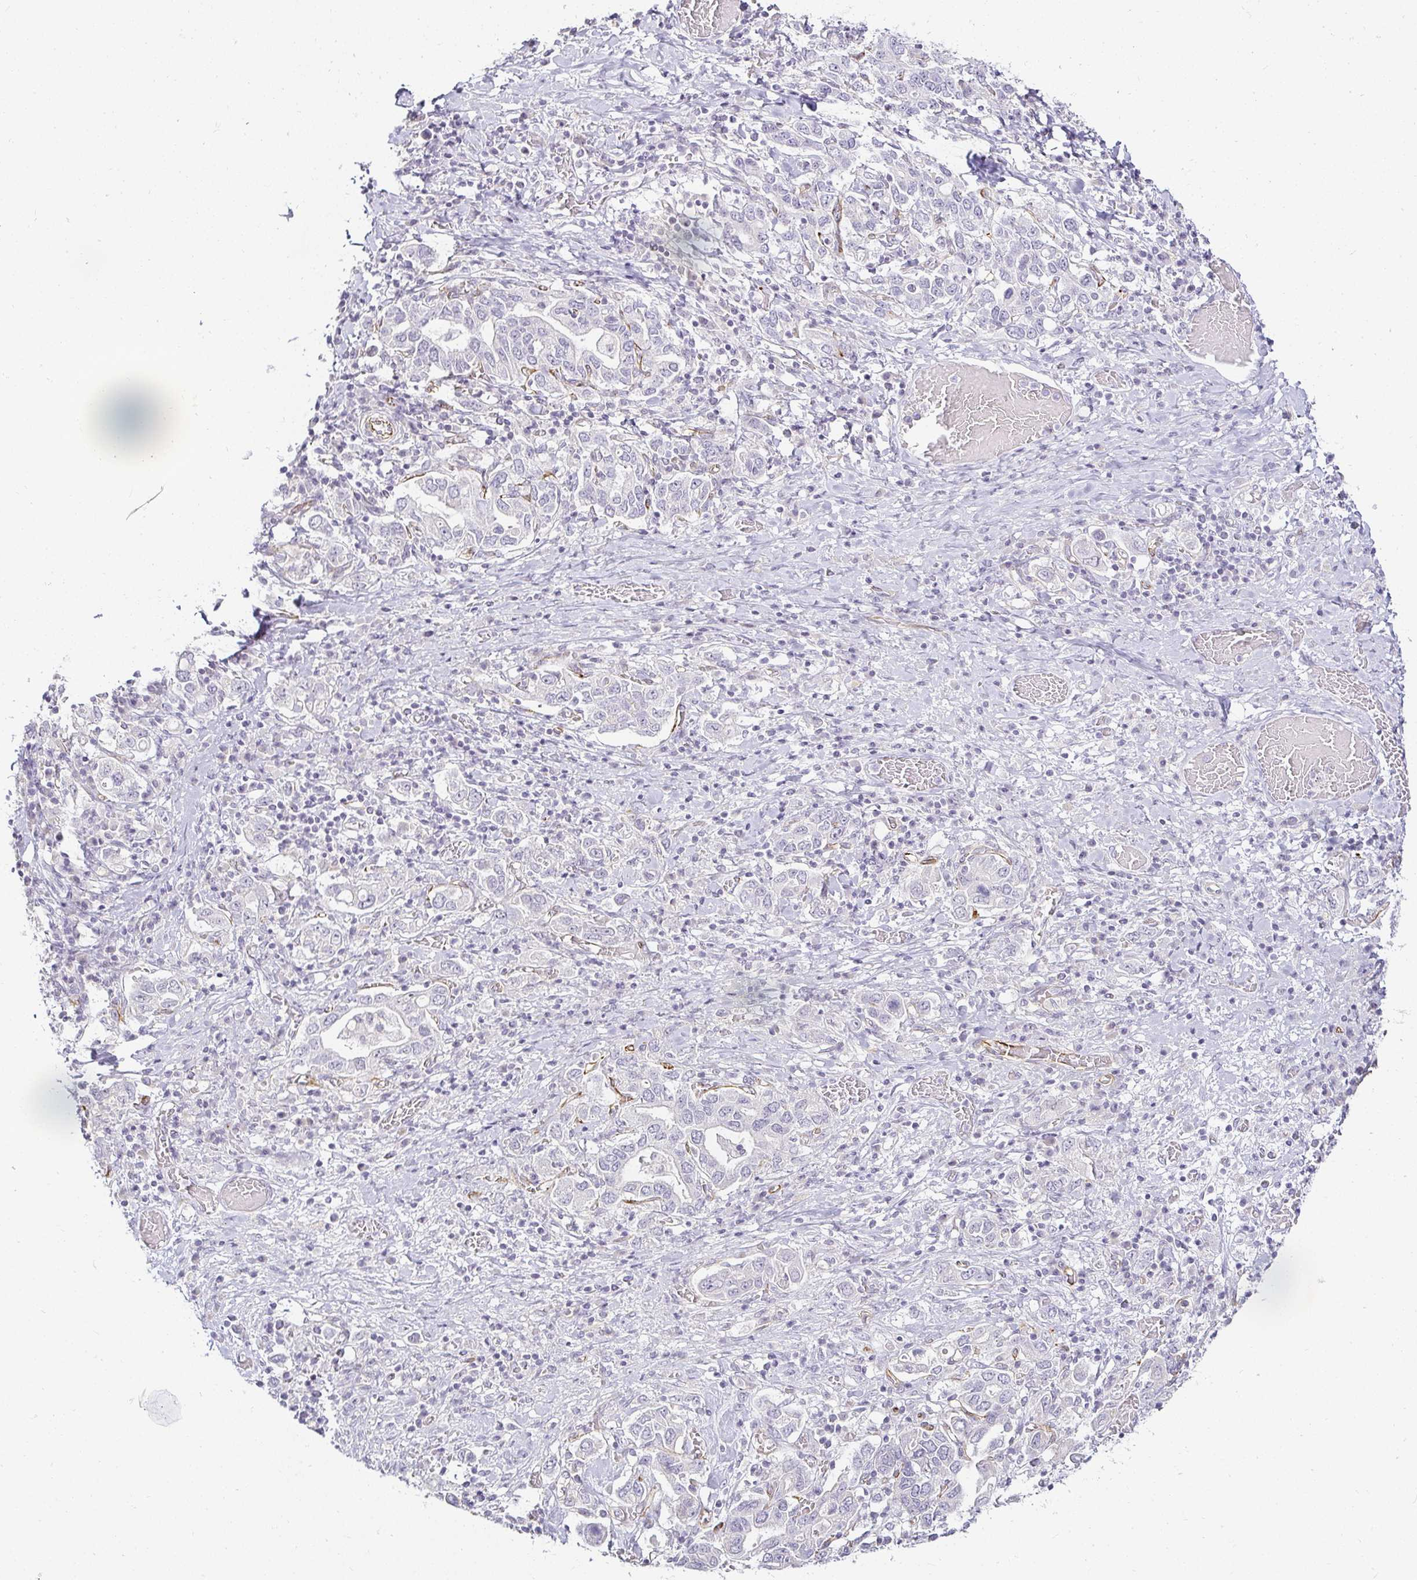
{"staining": {"intensity": "negative", "quantity": "none", "location": "none"}, "tissue": "stomach cancer", "cell_type": "Tumor cells", "image_type": "cancer", "snomed": [{"axis": "morphology", "description": "Adenocarcinoma, NOS"}, {"axis": "topography", "description": "Stomach, upper"}, {"axis": "topography", "description": "Stomach"}], "caption": "Stomach adenocarcinoma stained for a protein using immunohistochemistry demonstrates no positivity tumor cells.", "gene": "ACAN", "patient": {"sex": "male", "age": 62}}